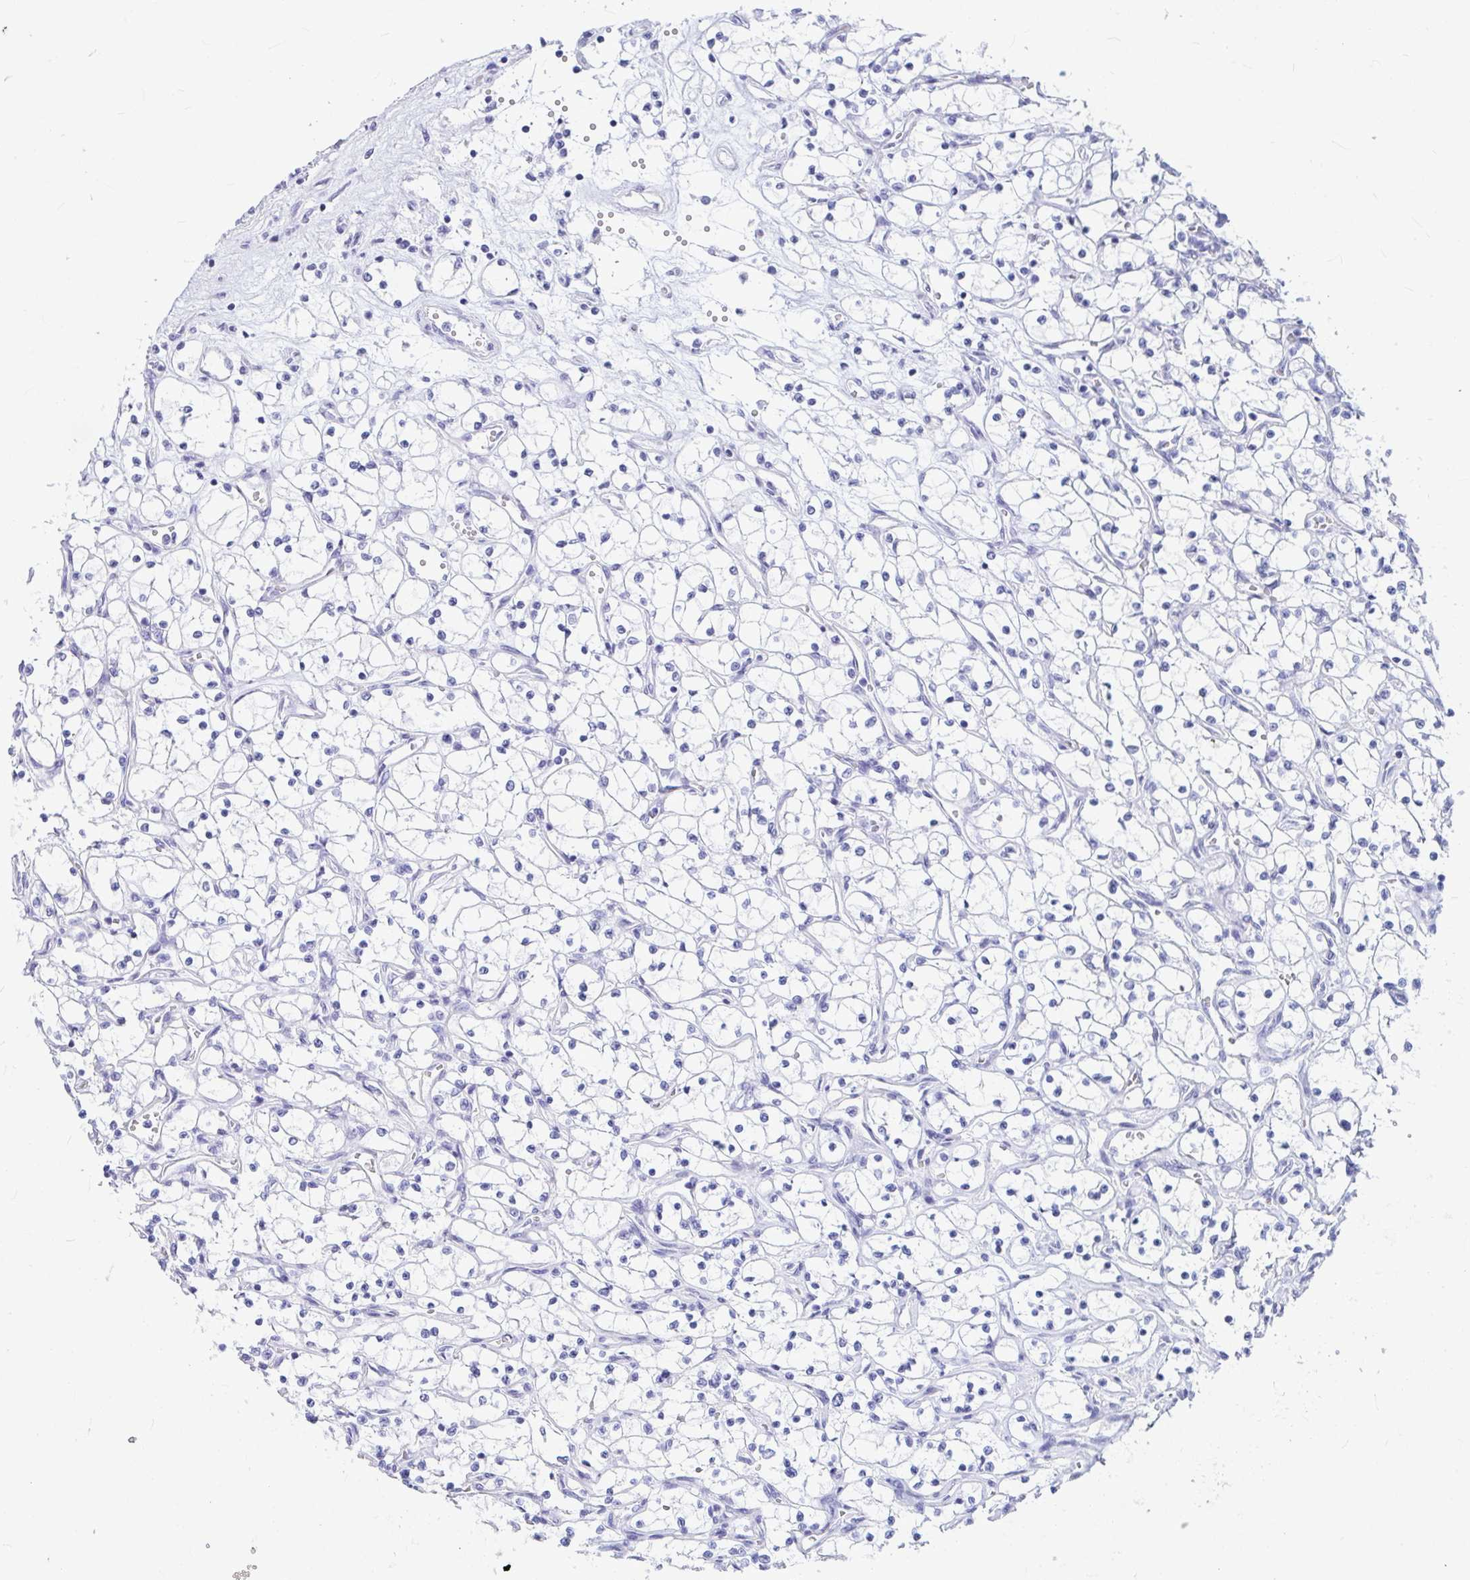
{"staining": {"intensity": "negative", "quantity": "none", "location": "none"}, "tissue": "renal cancer", "cell_type": "Tumor cells", "image_type": "cancer", "snomed": [{"axis": "morphology", "description": "Adenocarcinoma, NOS"}, {"axis": "topography", "description": "Kidney"}], "caption": "IHC of human renal cancer (adenocarcinoma) shows no staining in tumor cells. (Stains: DAB (3,3'-diaminobenzidine) immunohistochemistry with hematoxylin counter stain, Microscopy: brightfield microscopy at high magnification).", "gene": "OR5J2", "patient": {"sex": "female", "age": 69}}